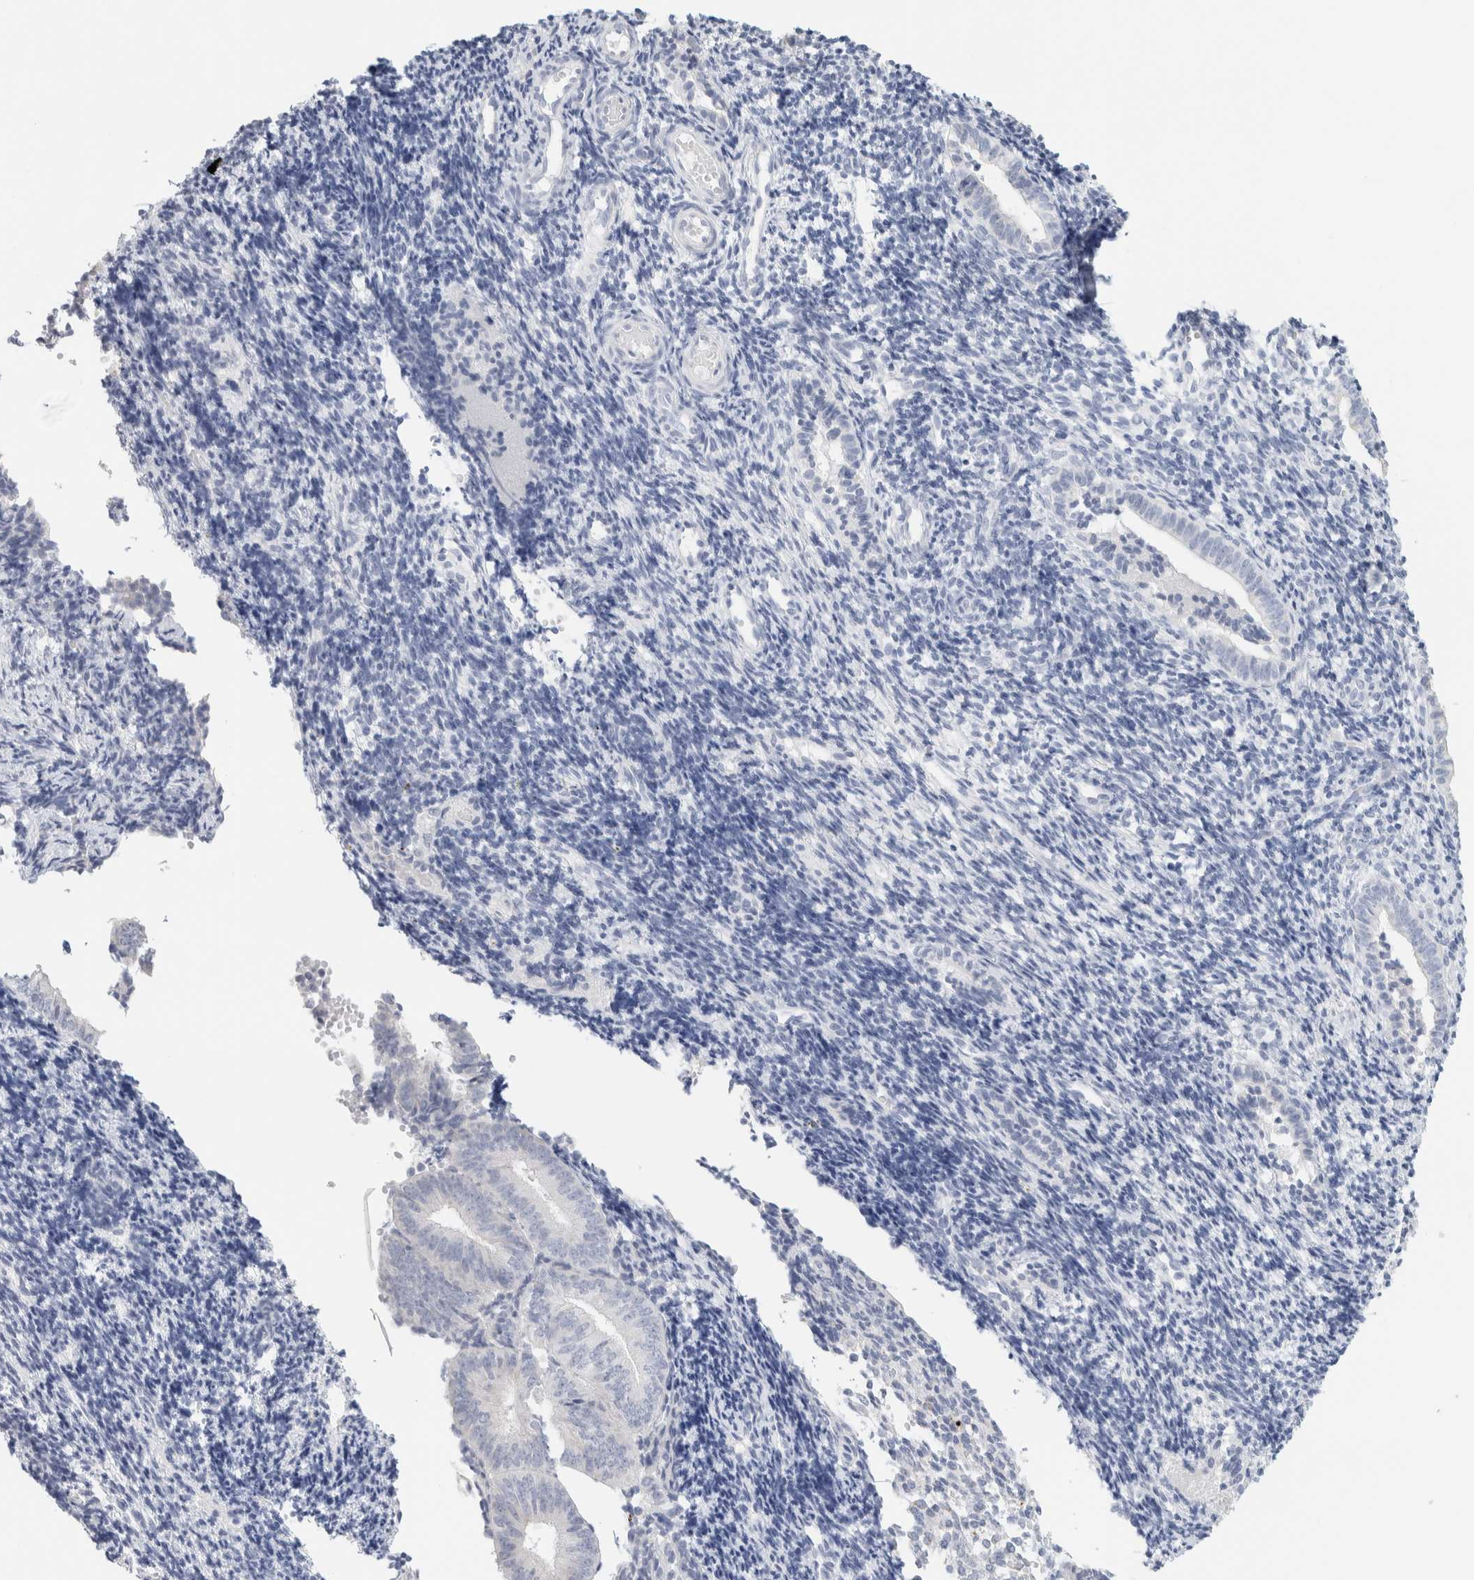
{"staining": {"intensity": "negative", "quantity": "none", "location": "none"}, "tissue": "endometrium", "cell_type": "Cells in endometrial stroma", "image_type": "normal", "snomed": [{"axis": "morphology", "description": "Normal tissue, NOS"}, {"axis": "topography", "description": "Uterus"}, {"axis": "topography", "description": "Endometrium"}], "caption": "This is a image of IHC staining of normal endometrium, which shows no staining in cells in endometrial stroma. (Stains: DAB (3,3'-diaminobenzidine) immunohistochemistry with hematoxylin counter stain, Microscopy: brightfield microscopy at high magnification).", "gene": "NEFM", "patient": {"sex": "female", "age": 33}}